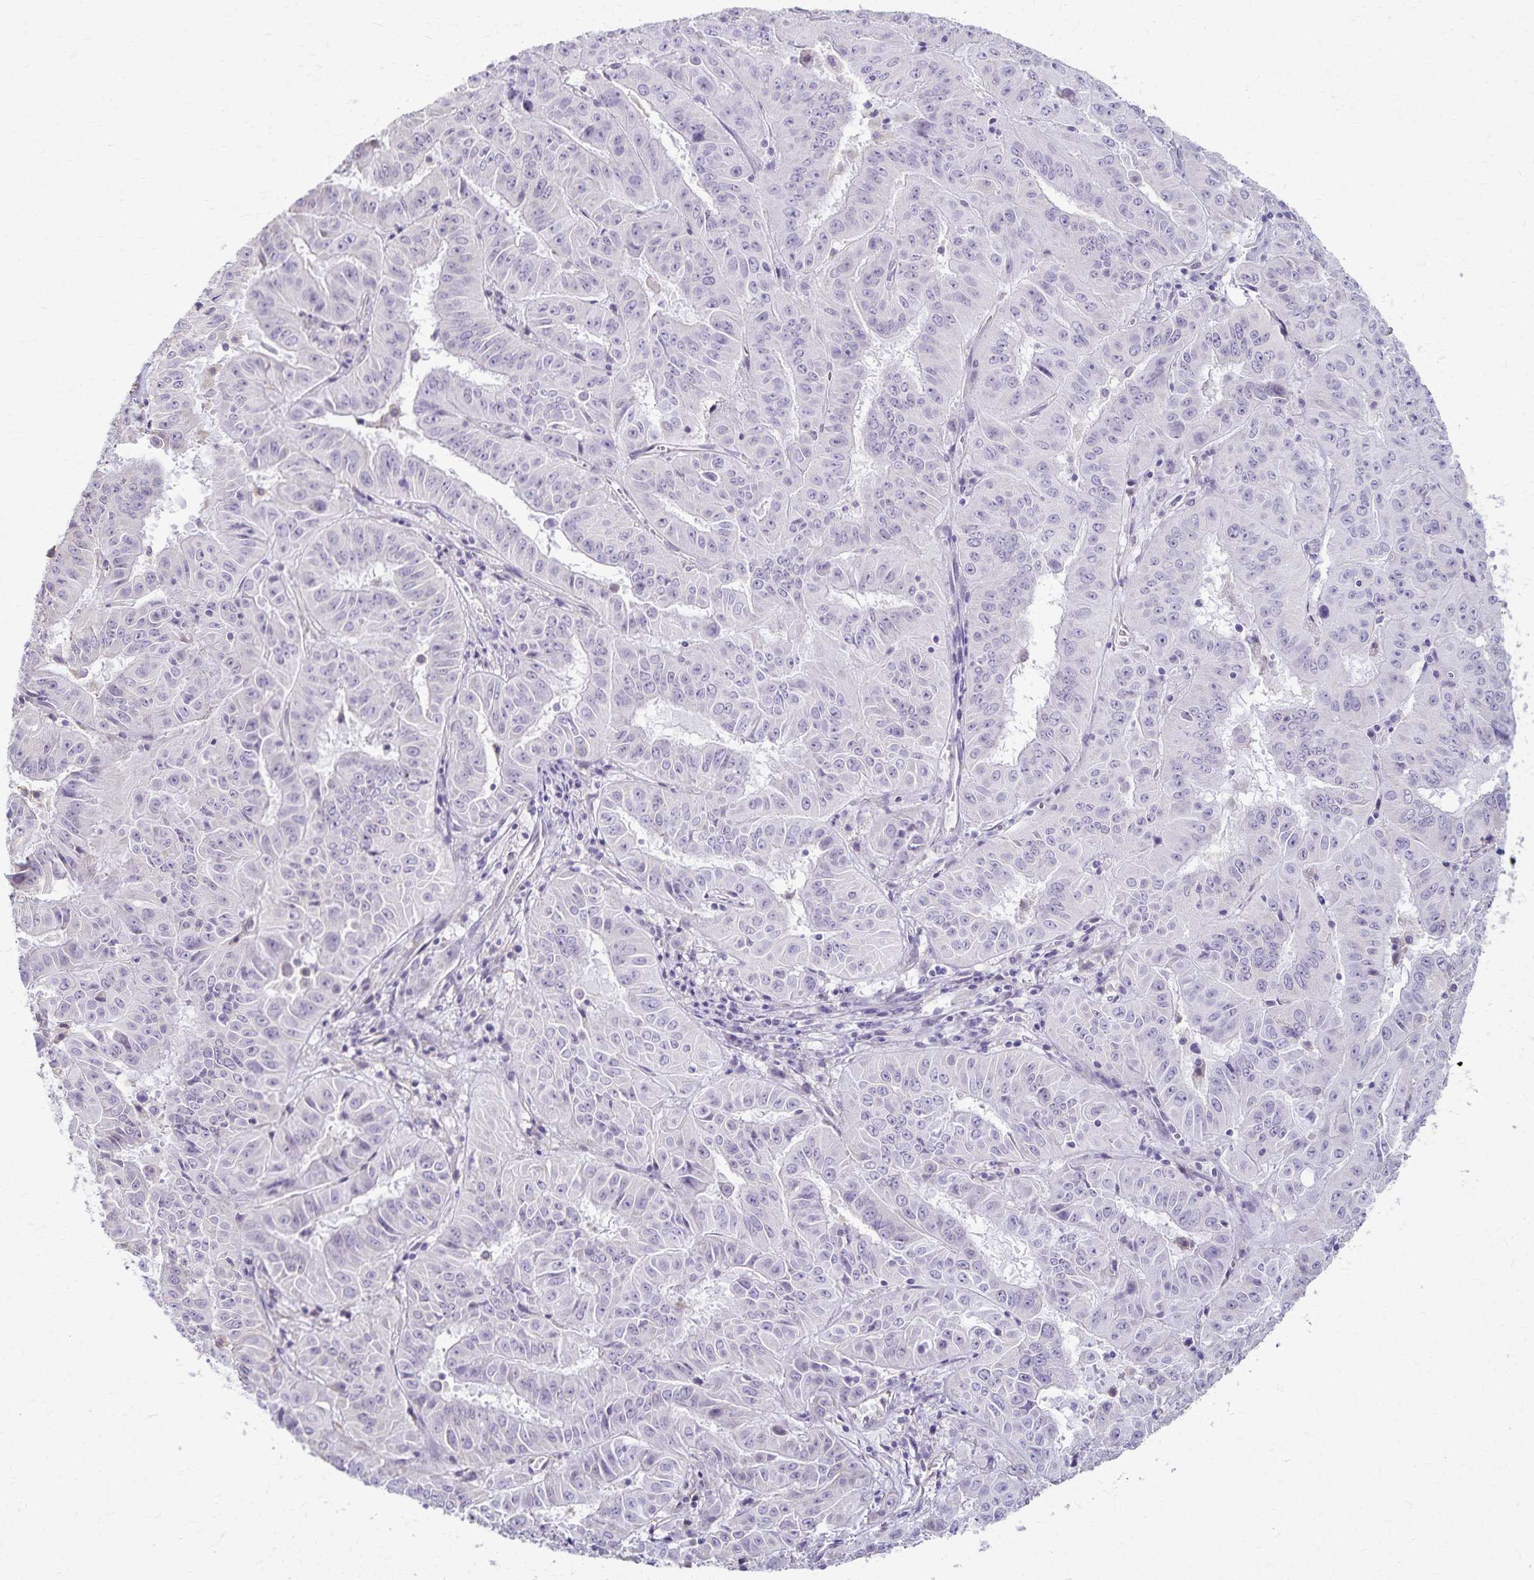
{"staining": {"intensity": "negative", "quantity": "none", "location": "none"}, "tissue": "pancreatic cancer", "cell_type": "Tumor cells", "image_type": "cancer", "snomed": [{"axis": "morphology", "description": "Adenocarcinoma, NOS"}, {"axis": "topography", "description": "Pancreas"}], "caption": "An immunohistochemistry micrograph of pancreatic cancer is shown. There is no staining in tumor cells of pancreatic cancer.", "gene": "KISS1", "patient": {"sex": "male", "age": 63}}